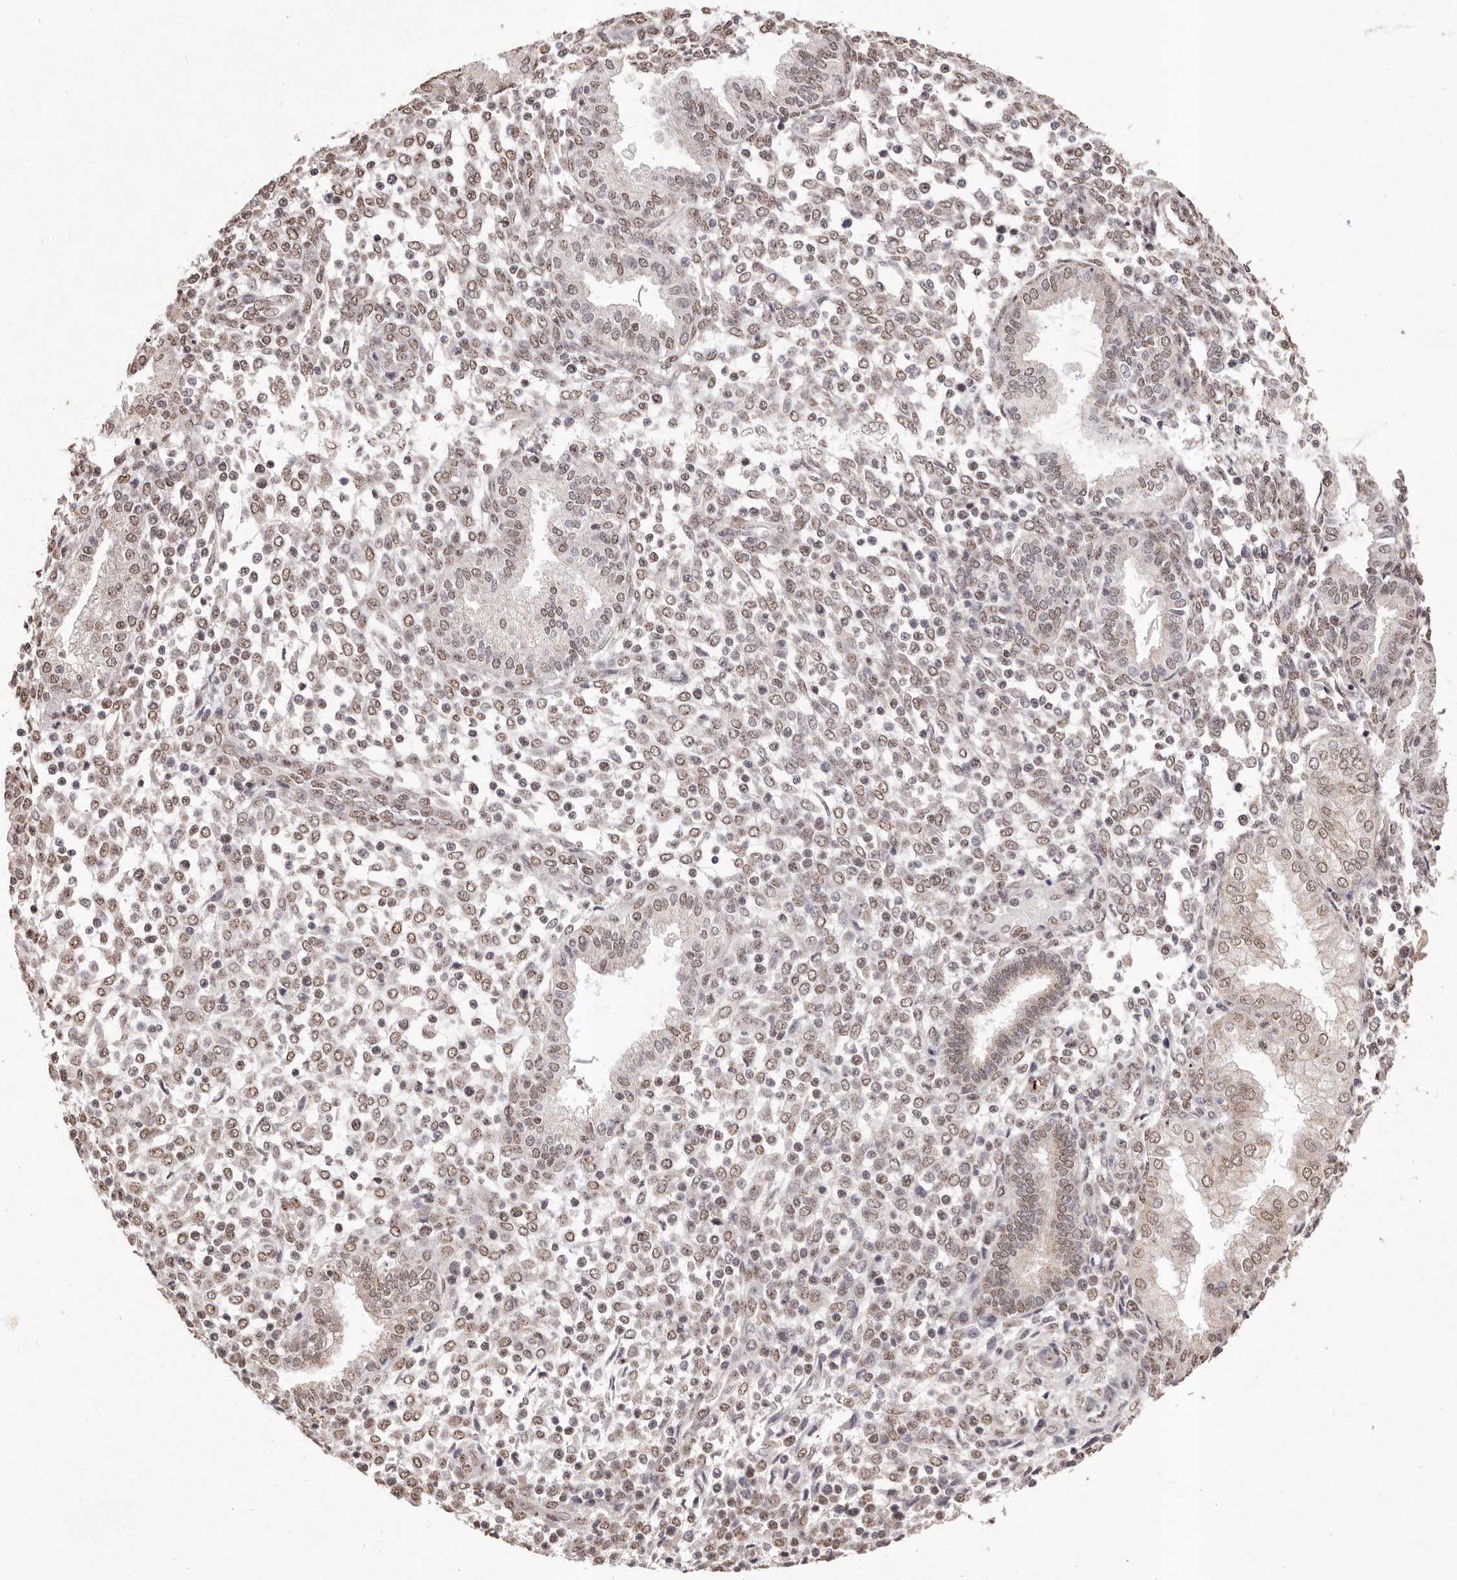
{"staining": {"intensity": "moderate", "quantity": ">75%", "location": "nuclear"}, "tissue": "endometrium", "cell_type": "Cells in endometrial stroma", "image_type": "normal", "snomed": [{"axis": "morphology", "description": "Normal tissue, NOS"}, {"axis": "topography", "description": "Endometrium"}], "caption": "Endometrium stained for a protein (brown) exhibits moderate nuclear positive staining in approximately >75% of cells in endometrial stroma.", "gene": "RPS6KA5", "patient": {"sex": "female", "age": 53}}